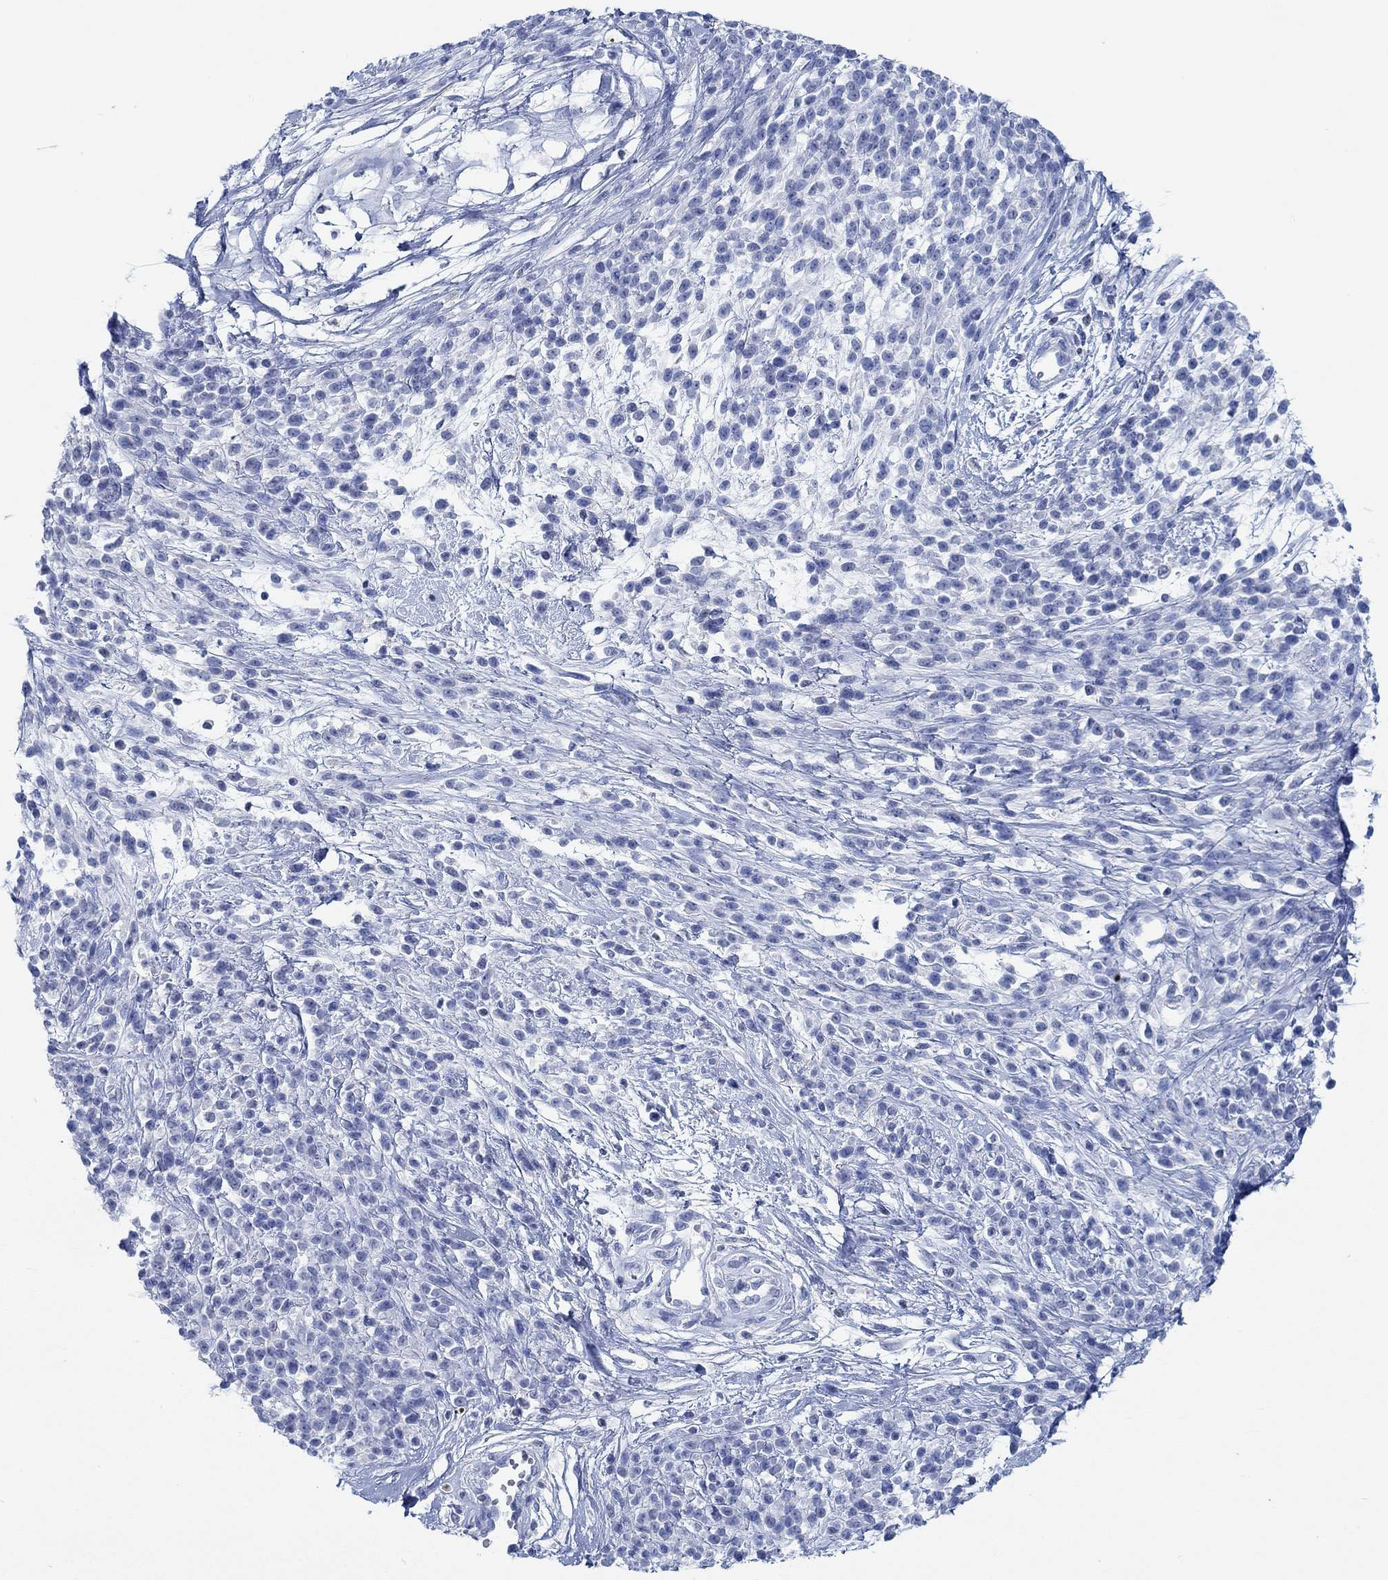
{"staining": {"intensity": "negative", "quantity": "none", "location": "none"}, "tissue": "melanoma", "cell_type": "Tumor cells", "image_type": "cancer", "snomed": [{"axis": "morphology", "description": "Malignant melanoma, NOS"}, {"axis": "topography", "description": "Skin"}, {"axis": "topography", "description": "Skin of trunk"}], "caption": "Histopathology image shows no significant protein staining in tumor cells of melanoma. (DAB immunohistochemistry (IHC), high magnification).", "gene": "PPP1R17", "patient": {"sex": "male", "age": 74}}